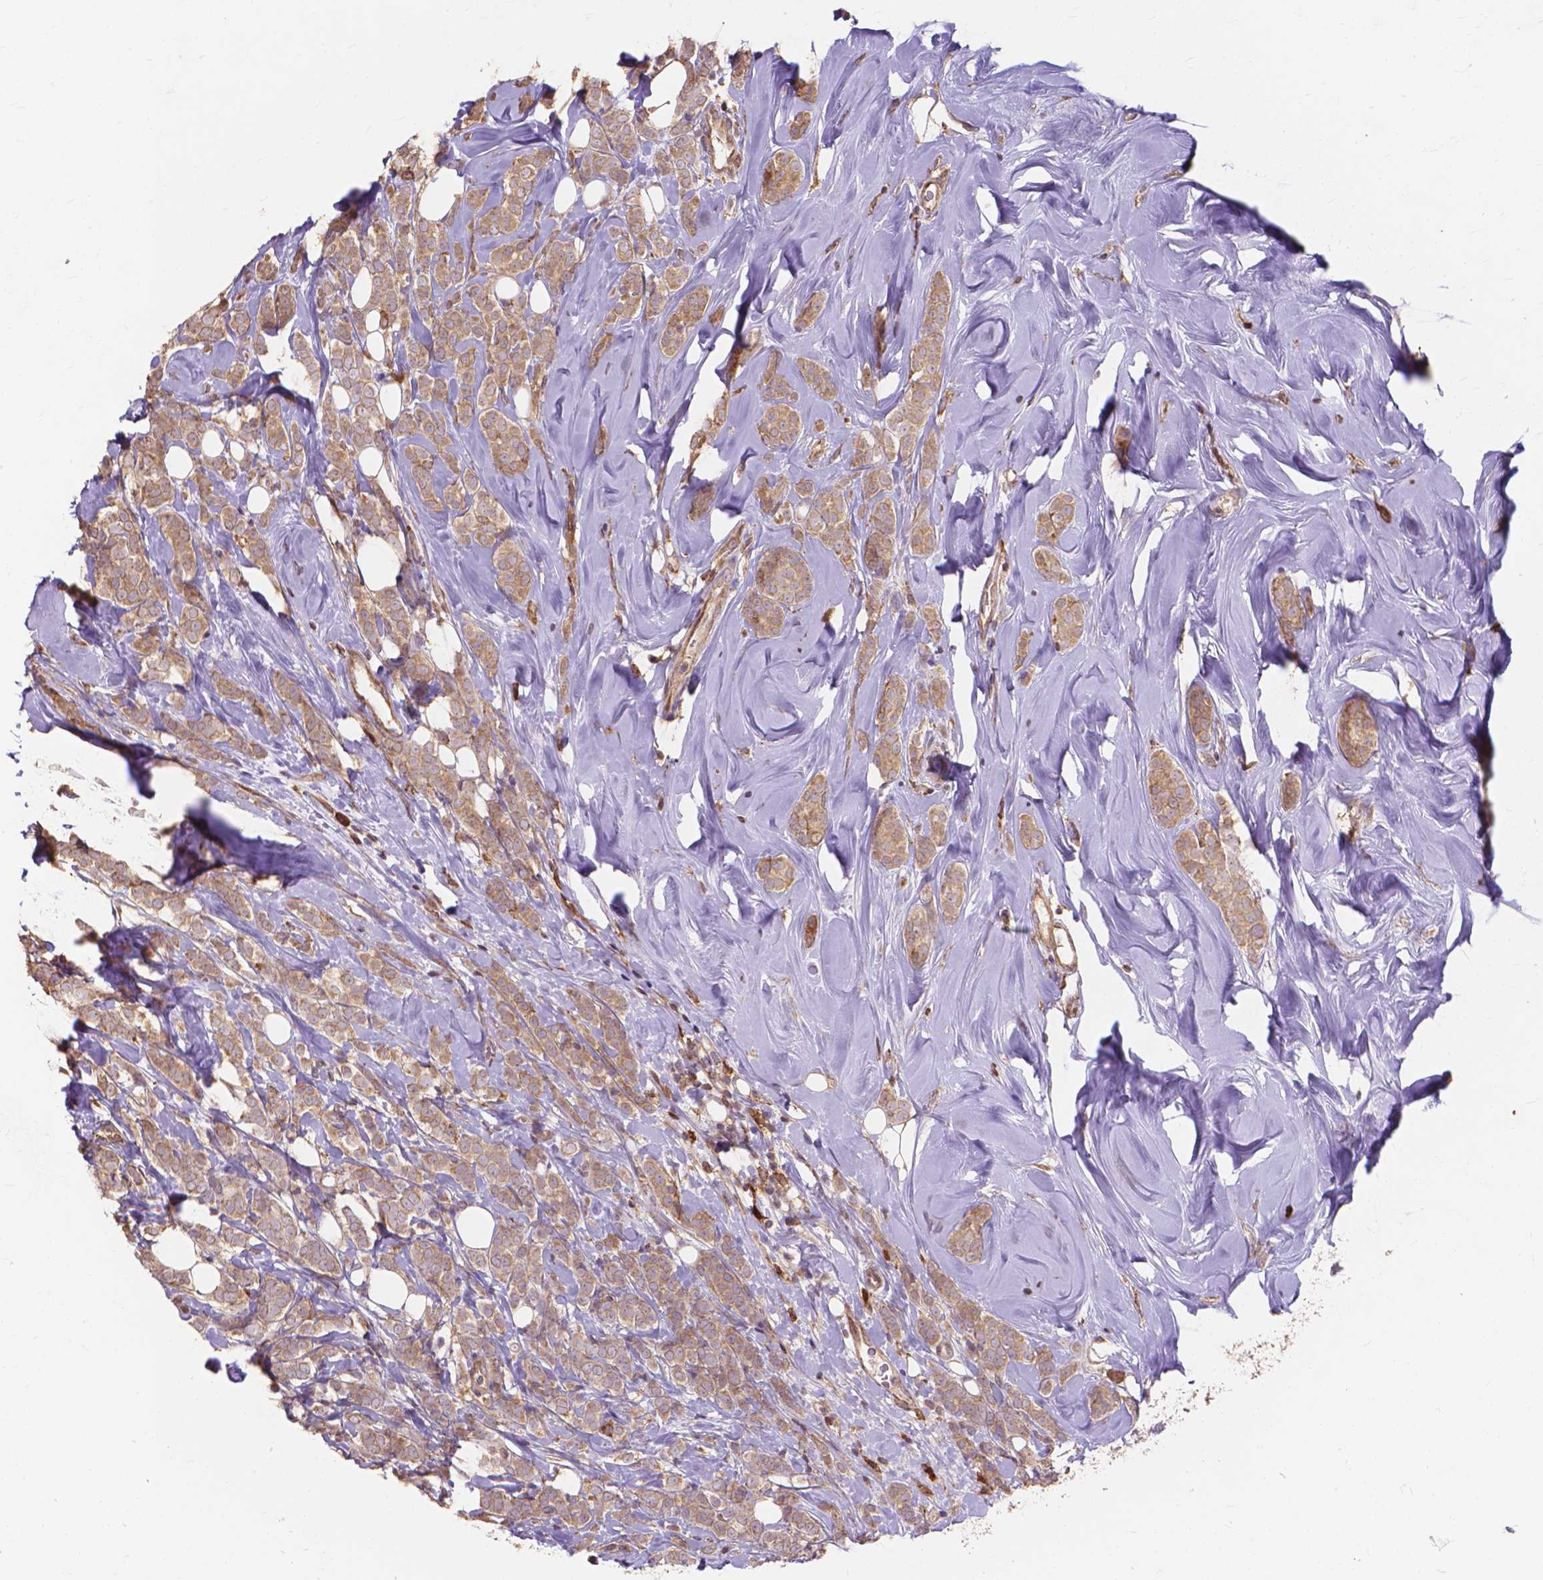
{"staining": {"intensity": "moderate", "quantity": ">75%", "location": "cytoplasmic/membranous"}, "tissue": "breast cancer", "cell_type": "Tumor cells", "image_type": "cancer", "snomed": [{"axis": "morphology", "description": "Lobular carcinoma"}, {"axis": "topography", "description": "Breast"}], "caption": "Immunohistochemistry (IHC) of breast cancer reveals medium levels of moderate cytoplasmic/membranous positivity in approximately >75% of tumor cells.", "gene": "TAB2", "patient": {"sex": "female", "age": 49}}